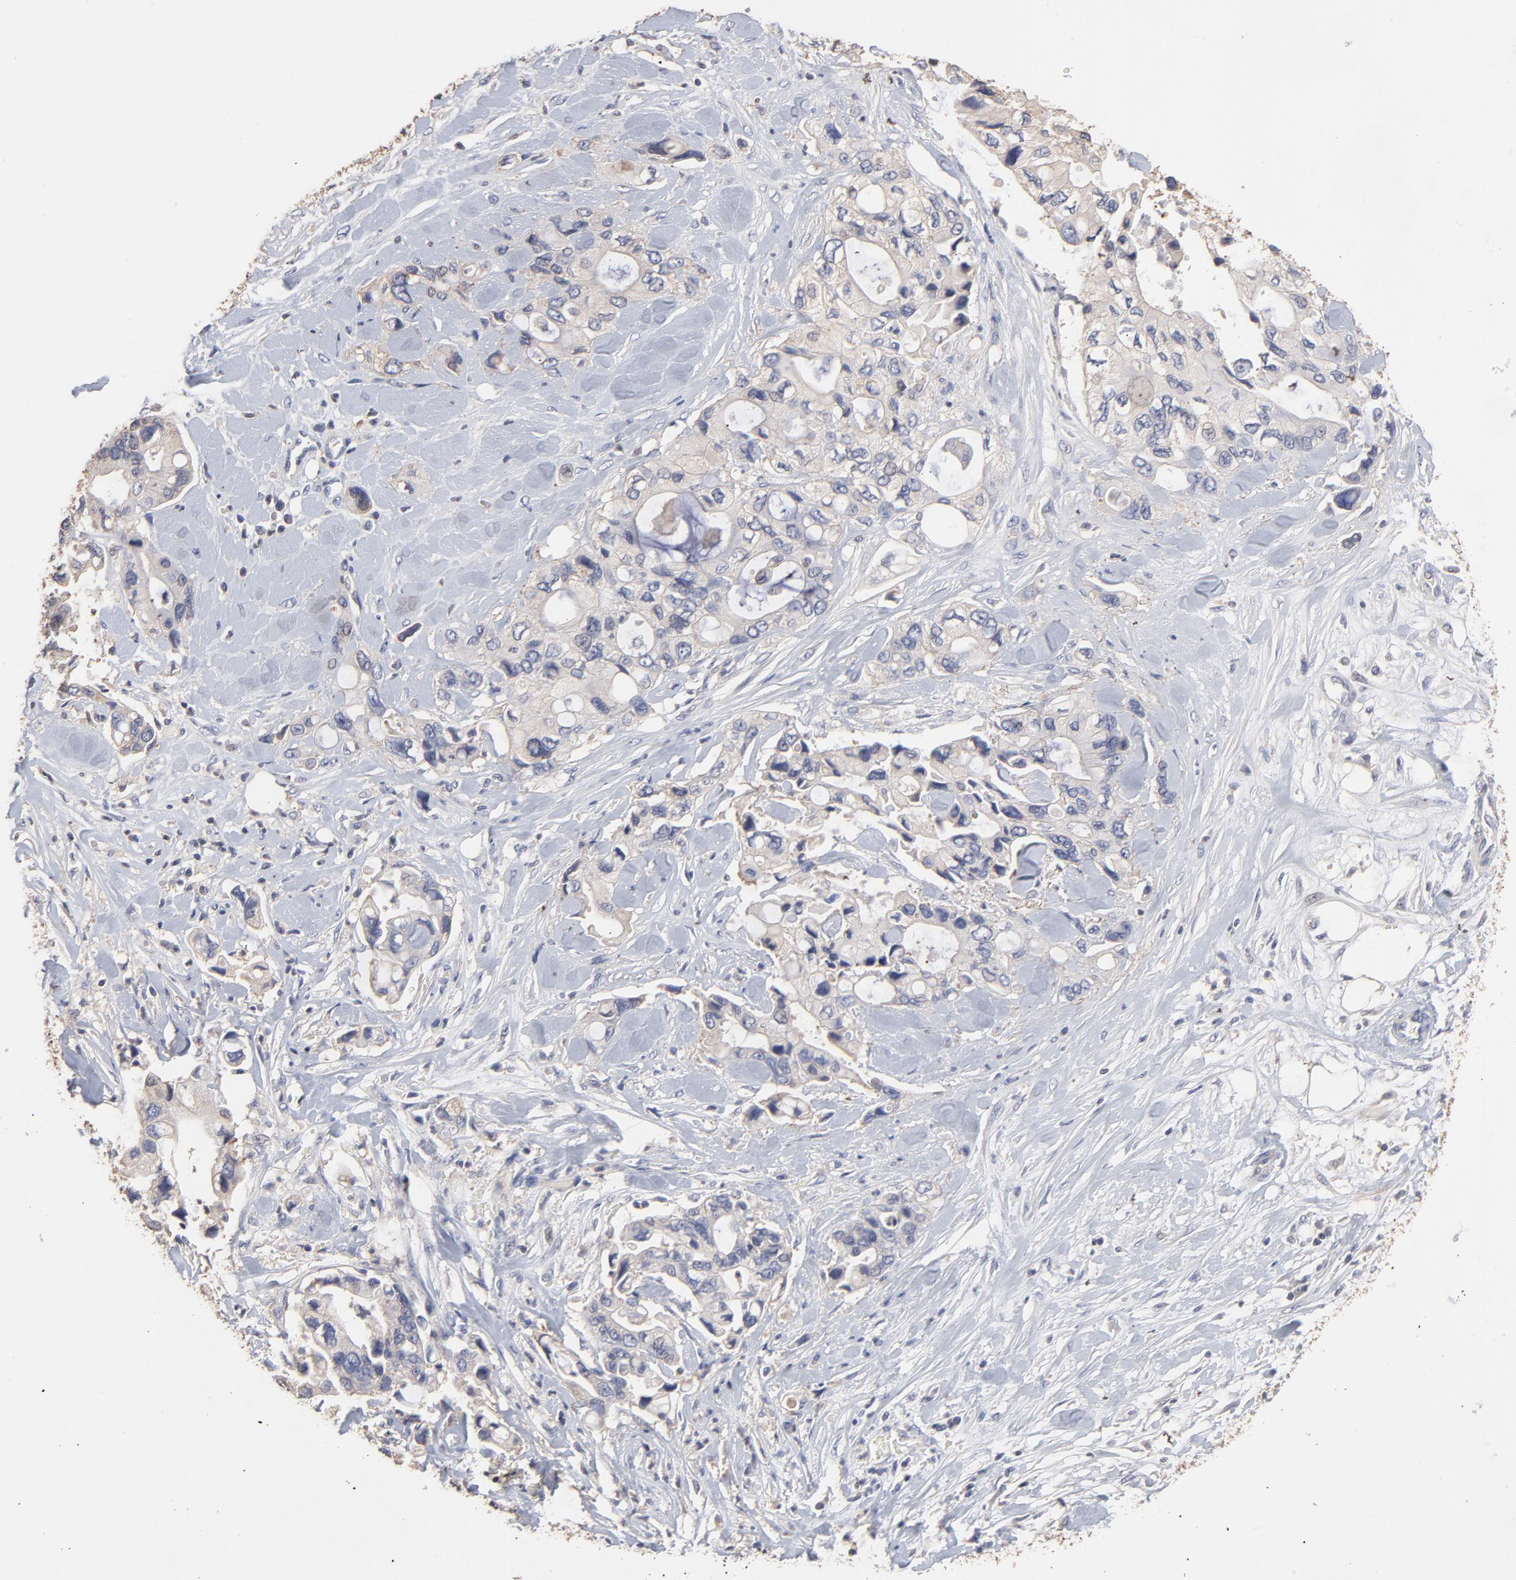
{"staining": {"intensity": "weak", "quantity": "<25%", "location": "cytoplasmic/membranous"}, "tissue": "pancreatic cancer", "cell_type": "Tumor cells", "image_type": "cancer", "snomed": [{"axis": "morphology", "description": "Adenocarcinoma, NOS"}, {"axis": "topography", "description": "Pancreas"}], "caption": "Photomicrograph shows no protein expression in tumor cells of pancreatic cancer (adenocarcinoma) tissue.", "gene": "TANGO2", "patient": {"sex": "male", "age": 70}}